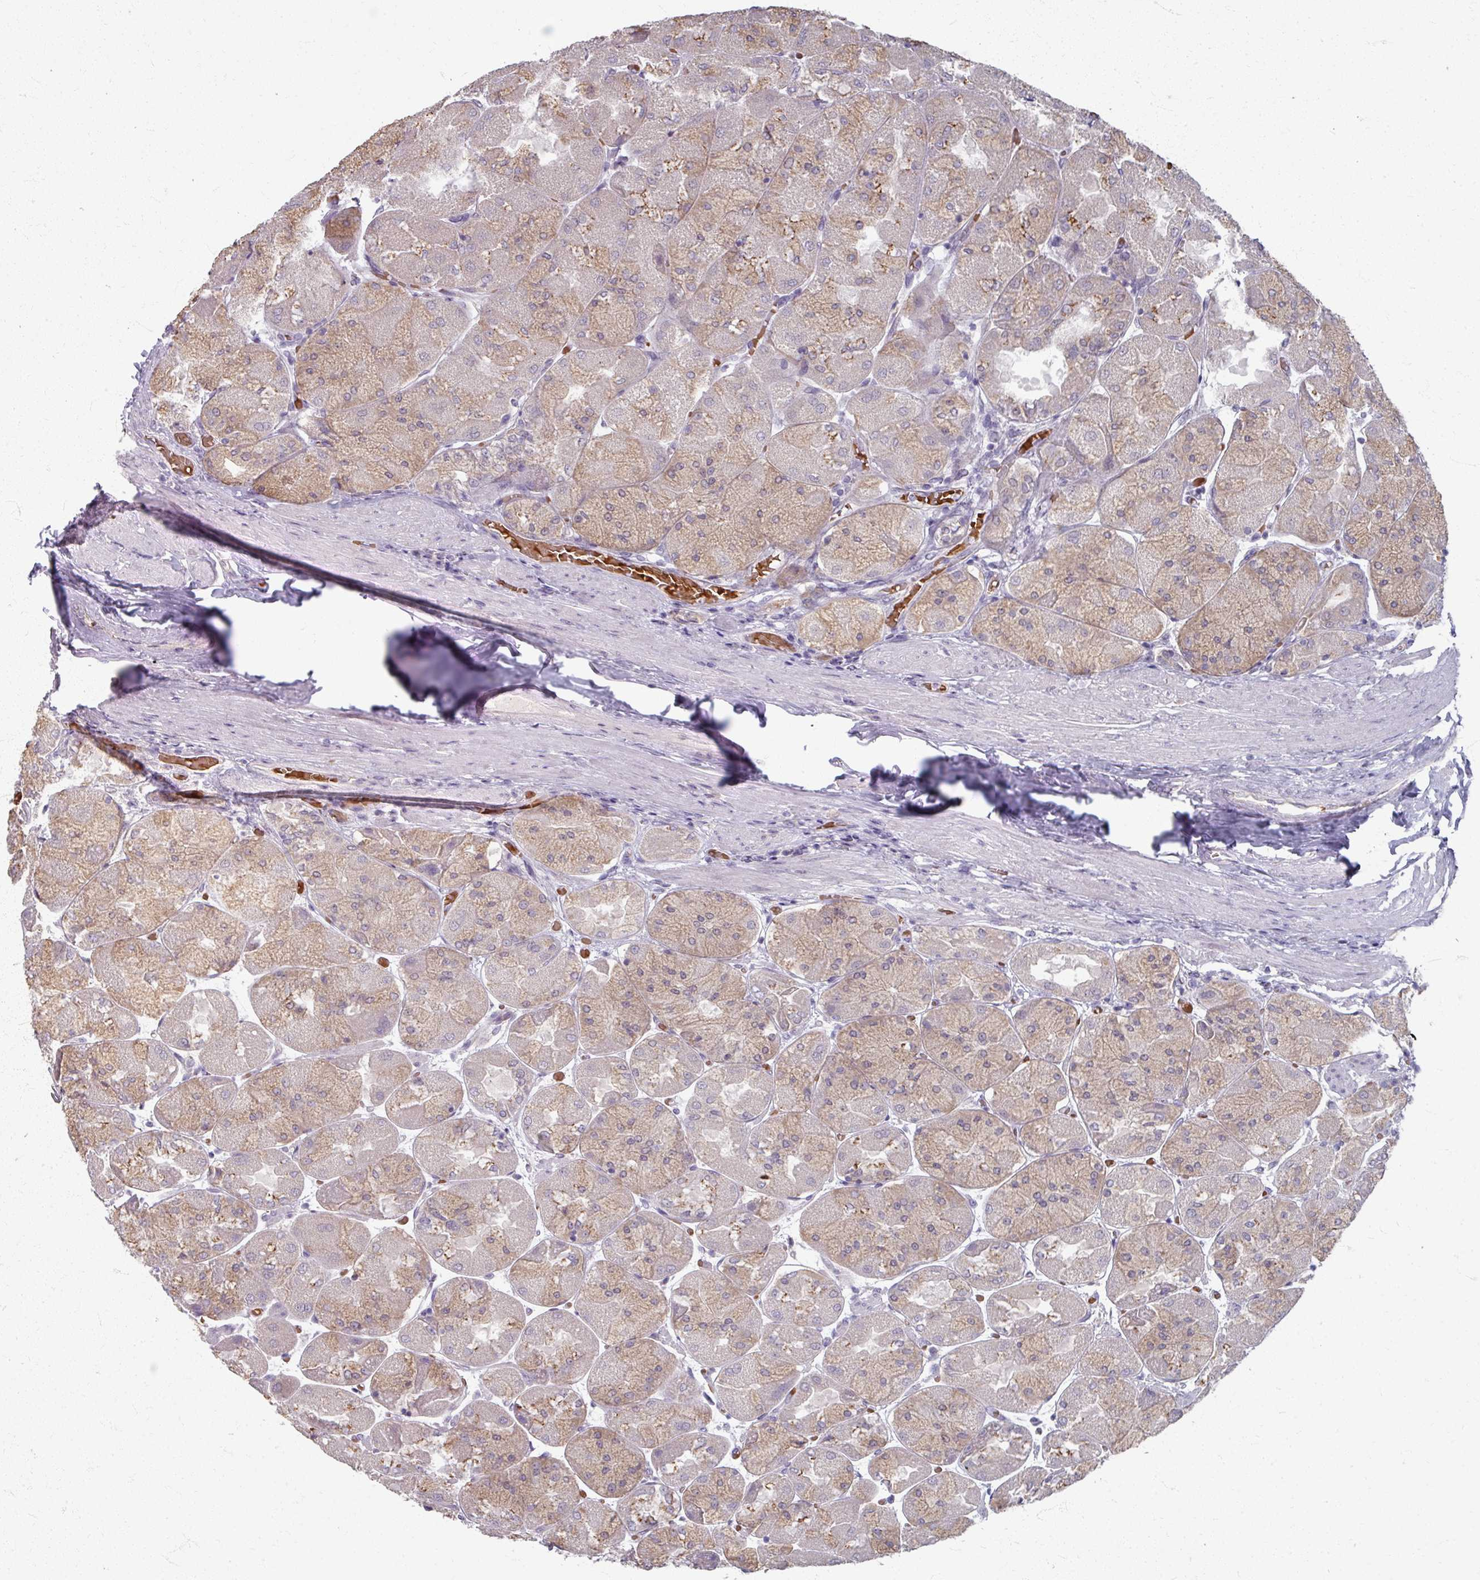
{"staining": {"intensity": "weak", "quantity": "25%-75%", "location": "cytoplasmic/membranous"}, "tissue": "stomach", "cell_type": "Glandular cells", "image_type": "normal", "snomed": [{"axis": "morphology", "description": "Normal tissue, NOS"}, {"axis": "topography", "description": "Stomach"}], "caption": "Benign stomach reveals weak cytoplasmic/membranous positivity in approximately 25%-75% of glandular cells The staining was performed using DAB, with brown indicating positive protein expression. Nuclei are stained blue with hematoxylin..", "gene": "KMT5C", "patient": {"sex": "female", "age": 61}}